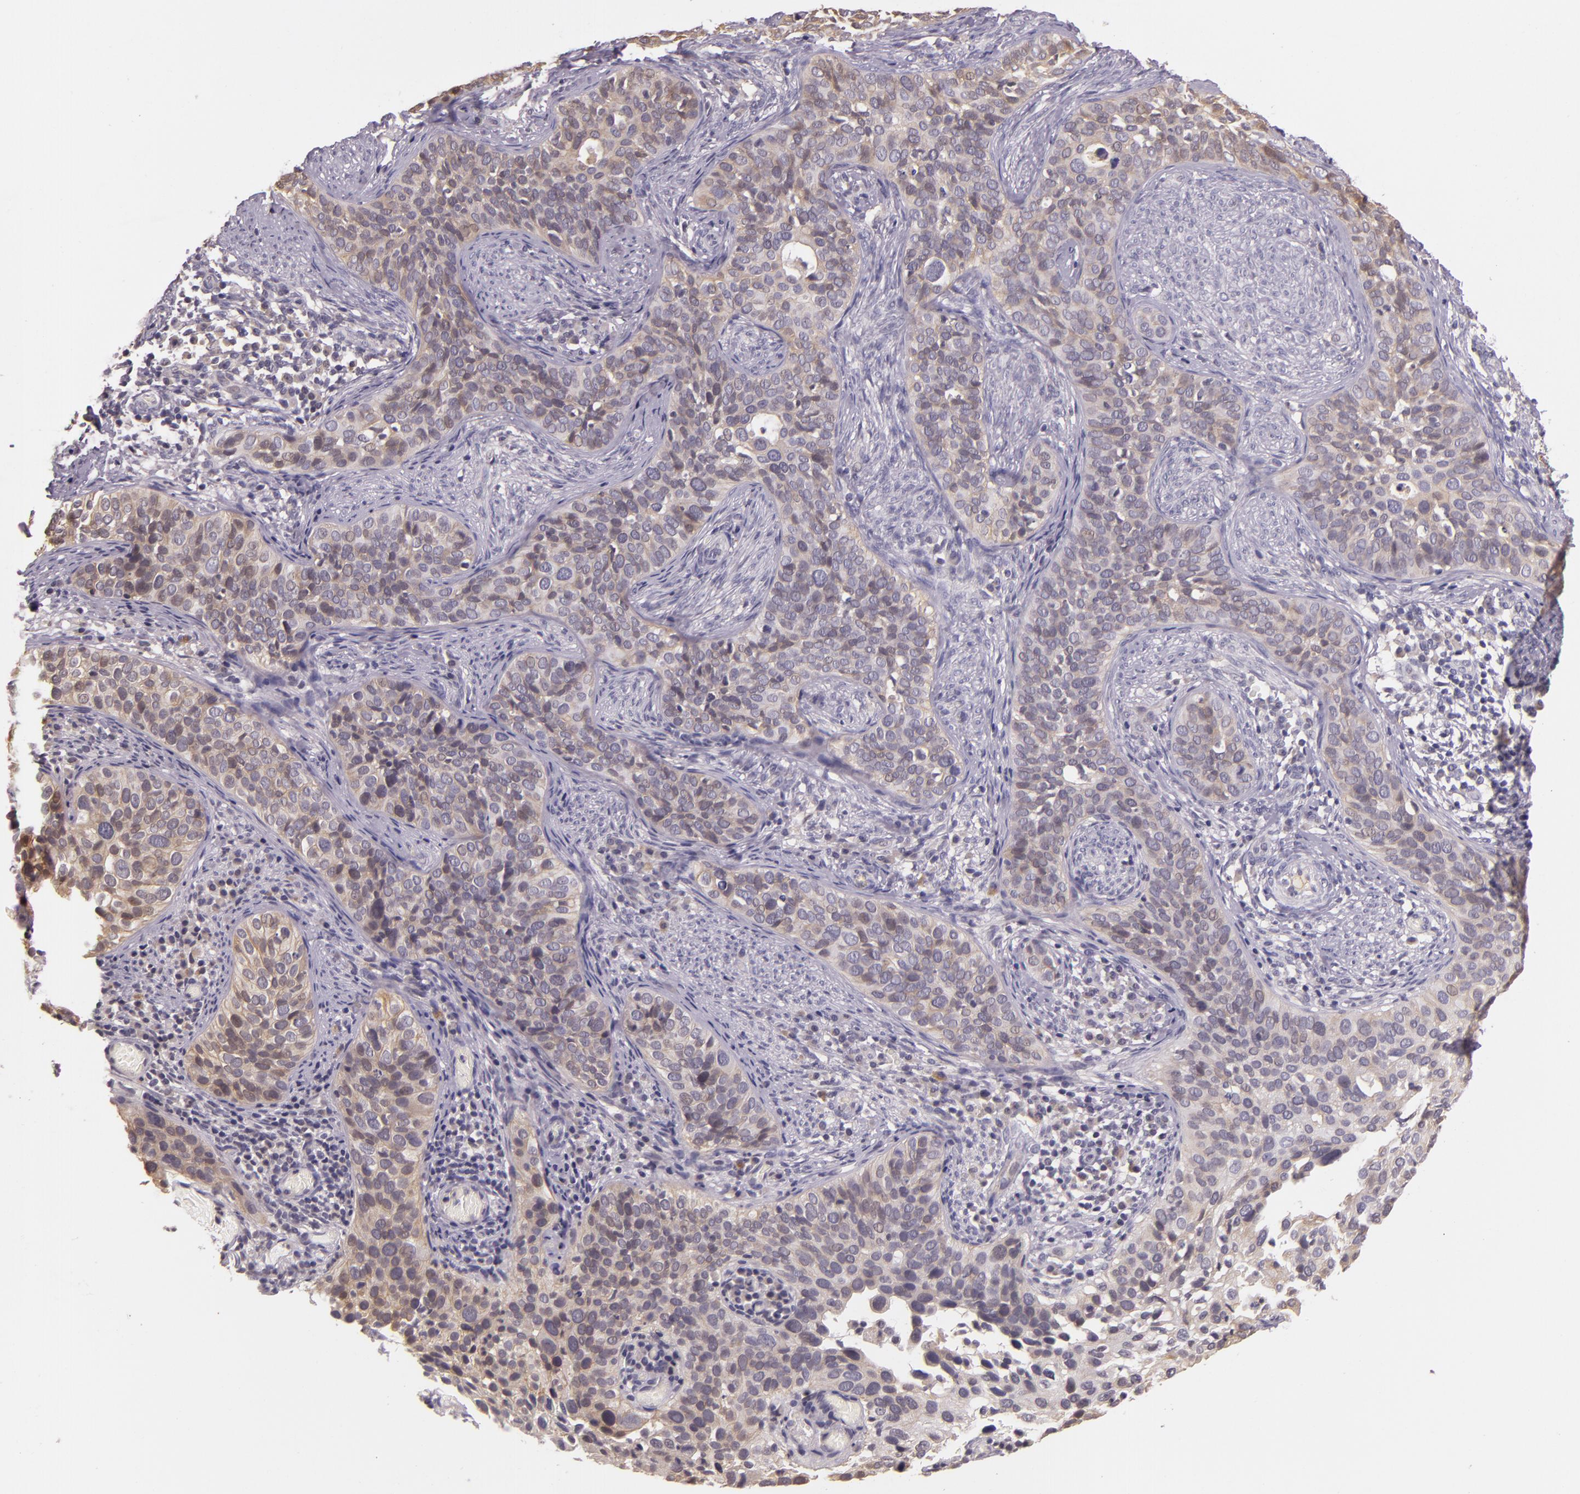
{"staining": {"intensity": "weak", "quantity": ">75%", "location": "cytoplasmic/membranous"}, "tissue": "cervical cancer", "cell_type": "Tumor cells", "image_type": "cancer", "snomed": [{"axis": "morphology", "description": "Squamous cell carcinoma, NOS"}, {"axis": "topography", "description": "Cervix"}], "caption": "Immunohistochemical staining of human cervical cancer (squamous cell carcinoma) shows low levels of weak cytoplasmic/membranous protein staining in about >75% of tumor cells. The protein is stained brown, and the nuclei are stained in blue (DAB (3,3'-diaminobenzidine) IHC with brightfield microscopy, high magnification).", "gene": "ARMH4", "patient": {"sex": "female", "age": 31}}